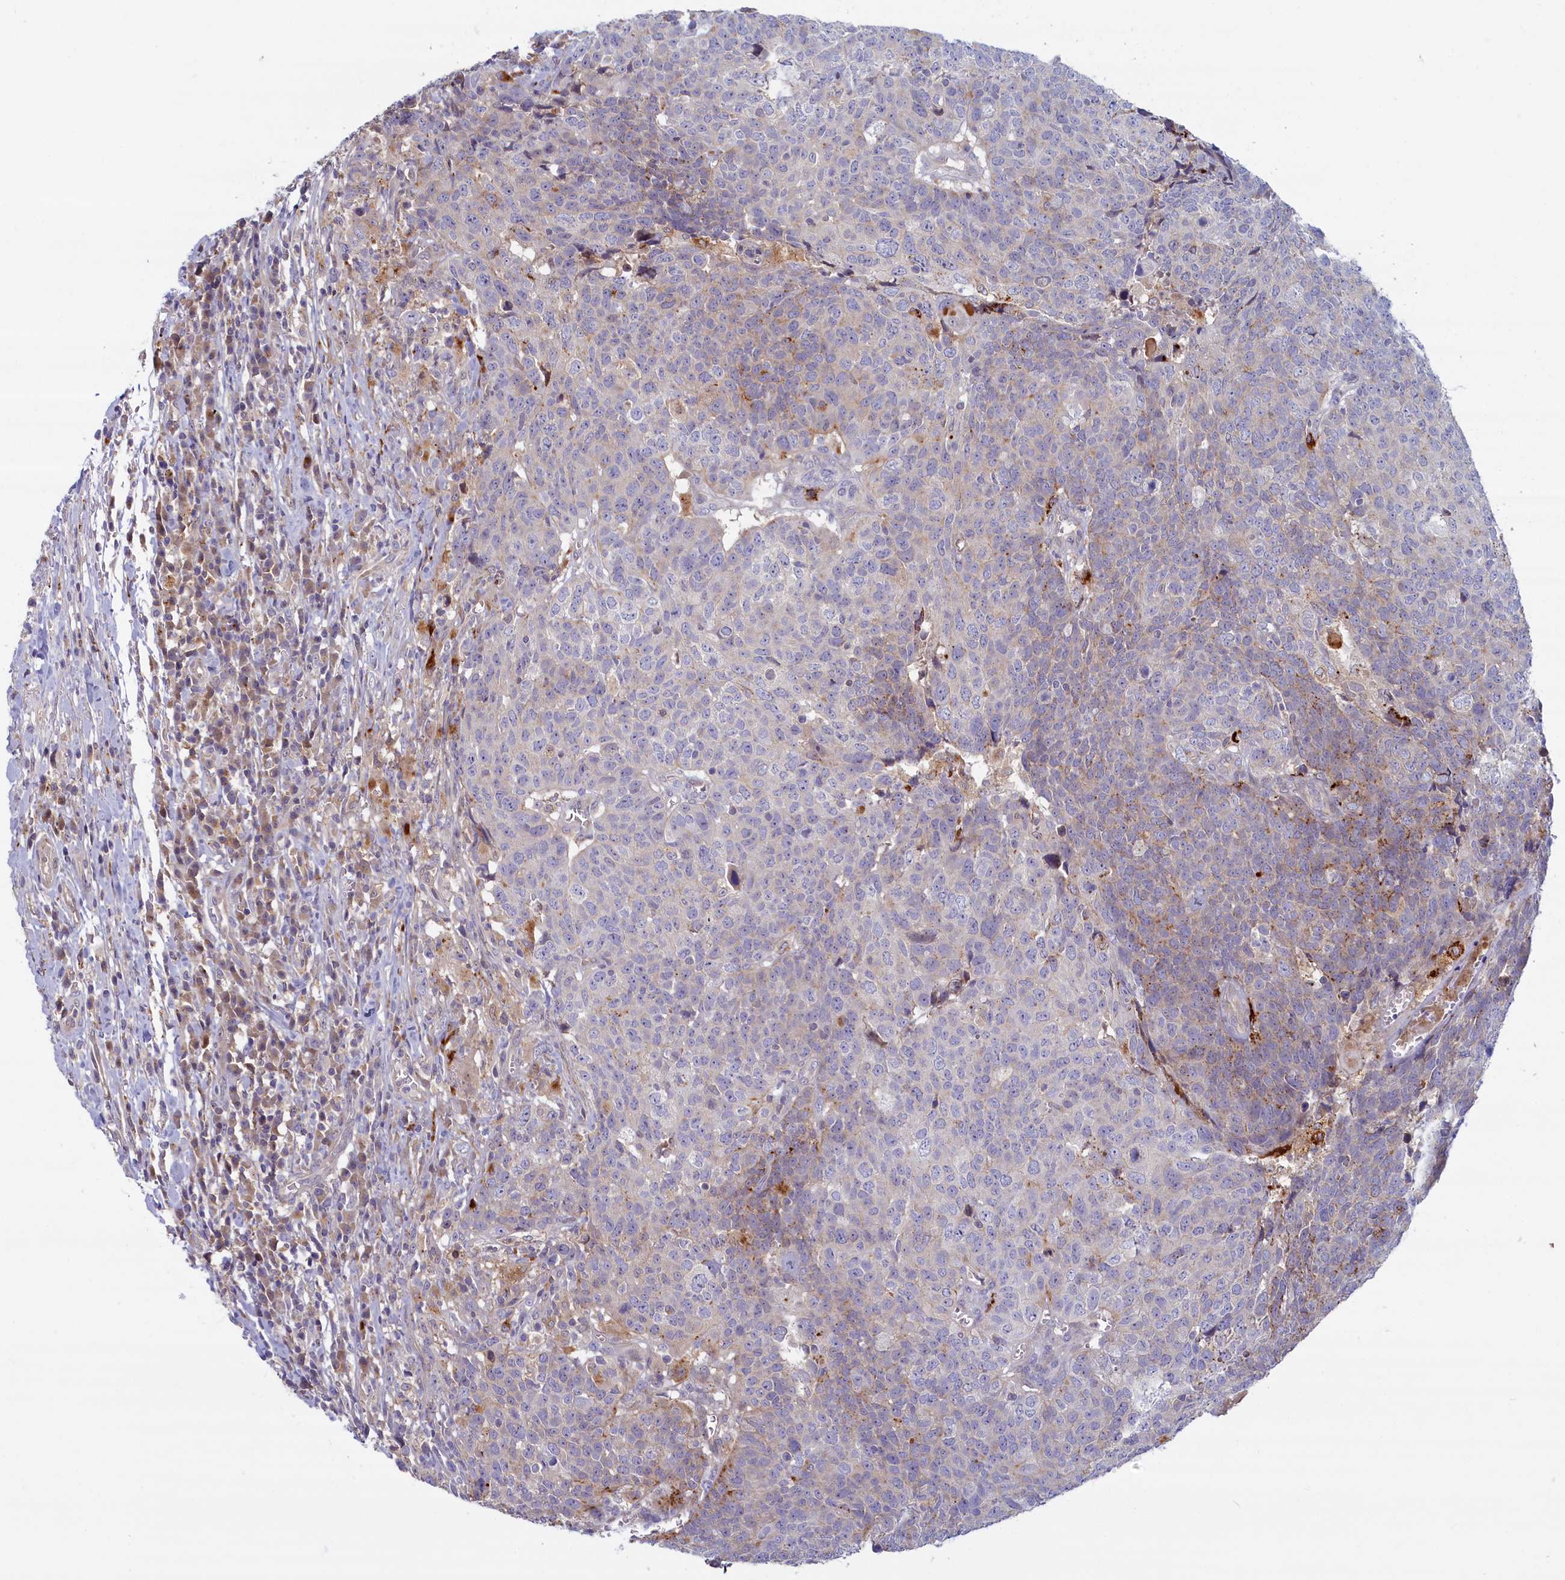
{"staining": {"intensity": "negative", "quantity": "none", "location": "none"}, "tissue": "head and neck cancer", "cell_type": "Tumor cells", "image_type": "cancer", "snomed": [{"axis": "morphology", "description": "Squamous cell carcinoma, NOS"}, {"axis": "topography", "description": "Head-Neck"}], "caption": "Immunohistochemical staining of head and neck cancer (squamous cell carcinoma) exhibits no significant positivity in tumor cells. (DAB immunohistochemistry, high magnification).", "gene": "FCSK", "patient": {"sex": "male", "age": 66}}